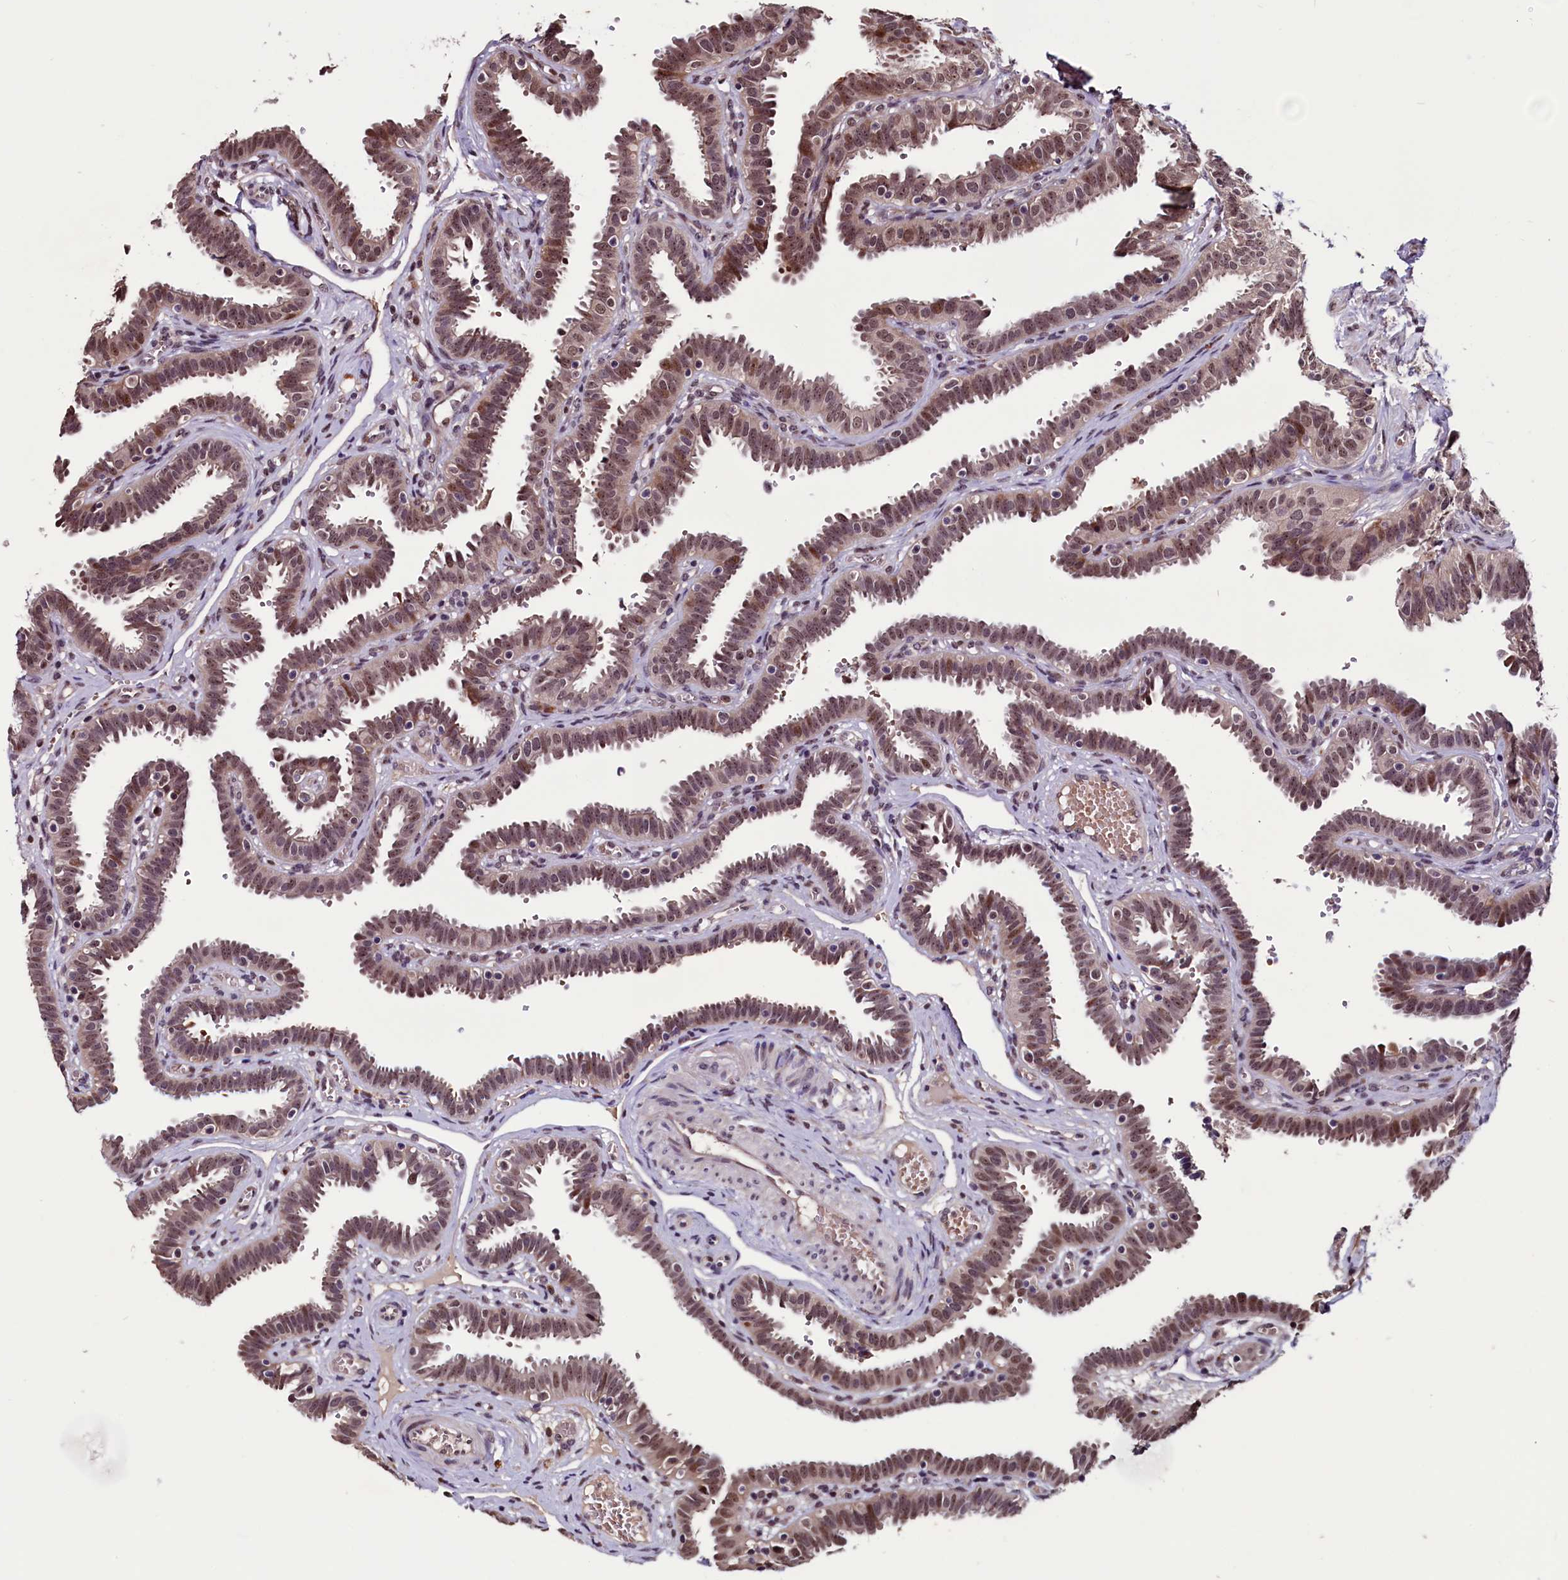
{"staining": {"intensity": "moderate", "quantity": ">75%", "location": "cytoplasmic/membranous,nuclear"}, "tissue": "fallopian tube", "cell_type": "Glandular cells", "image_type": "normal", "snomed": [{"axis": "morphology", "description": "Normal tissue, NOS"}, {"axis": "topography", "description": "Fallopian tube"}], "caption": "The image displays immunohistochemical staining of benign fallopian tube. There is moderate cytoplasmic/membranous,nuclear positivity is identified in approximately >75% of glandular cells. (Stains: DAB (3,3'-diaminobenzidine) in brown, nuclei in blue, Microscopy: brightfield microscopy at high magnification).", "gene": "RNMT", "patient": {"sex": "female", "age": 37}}